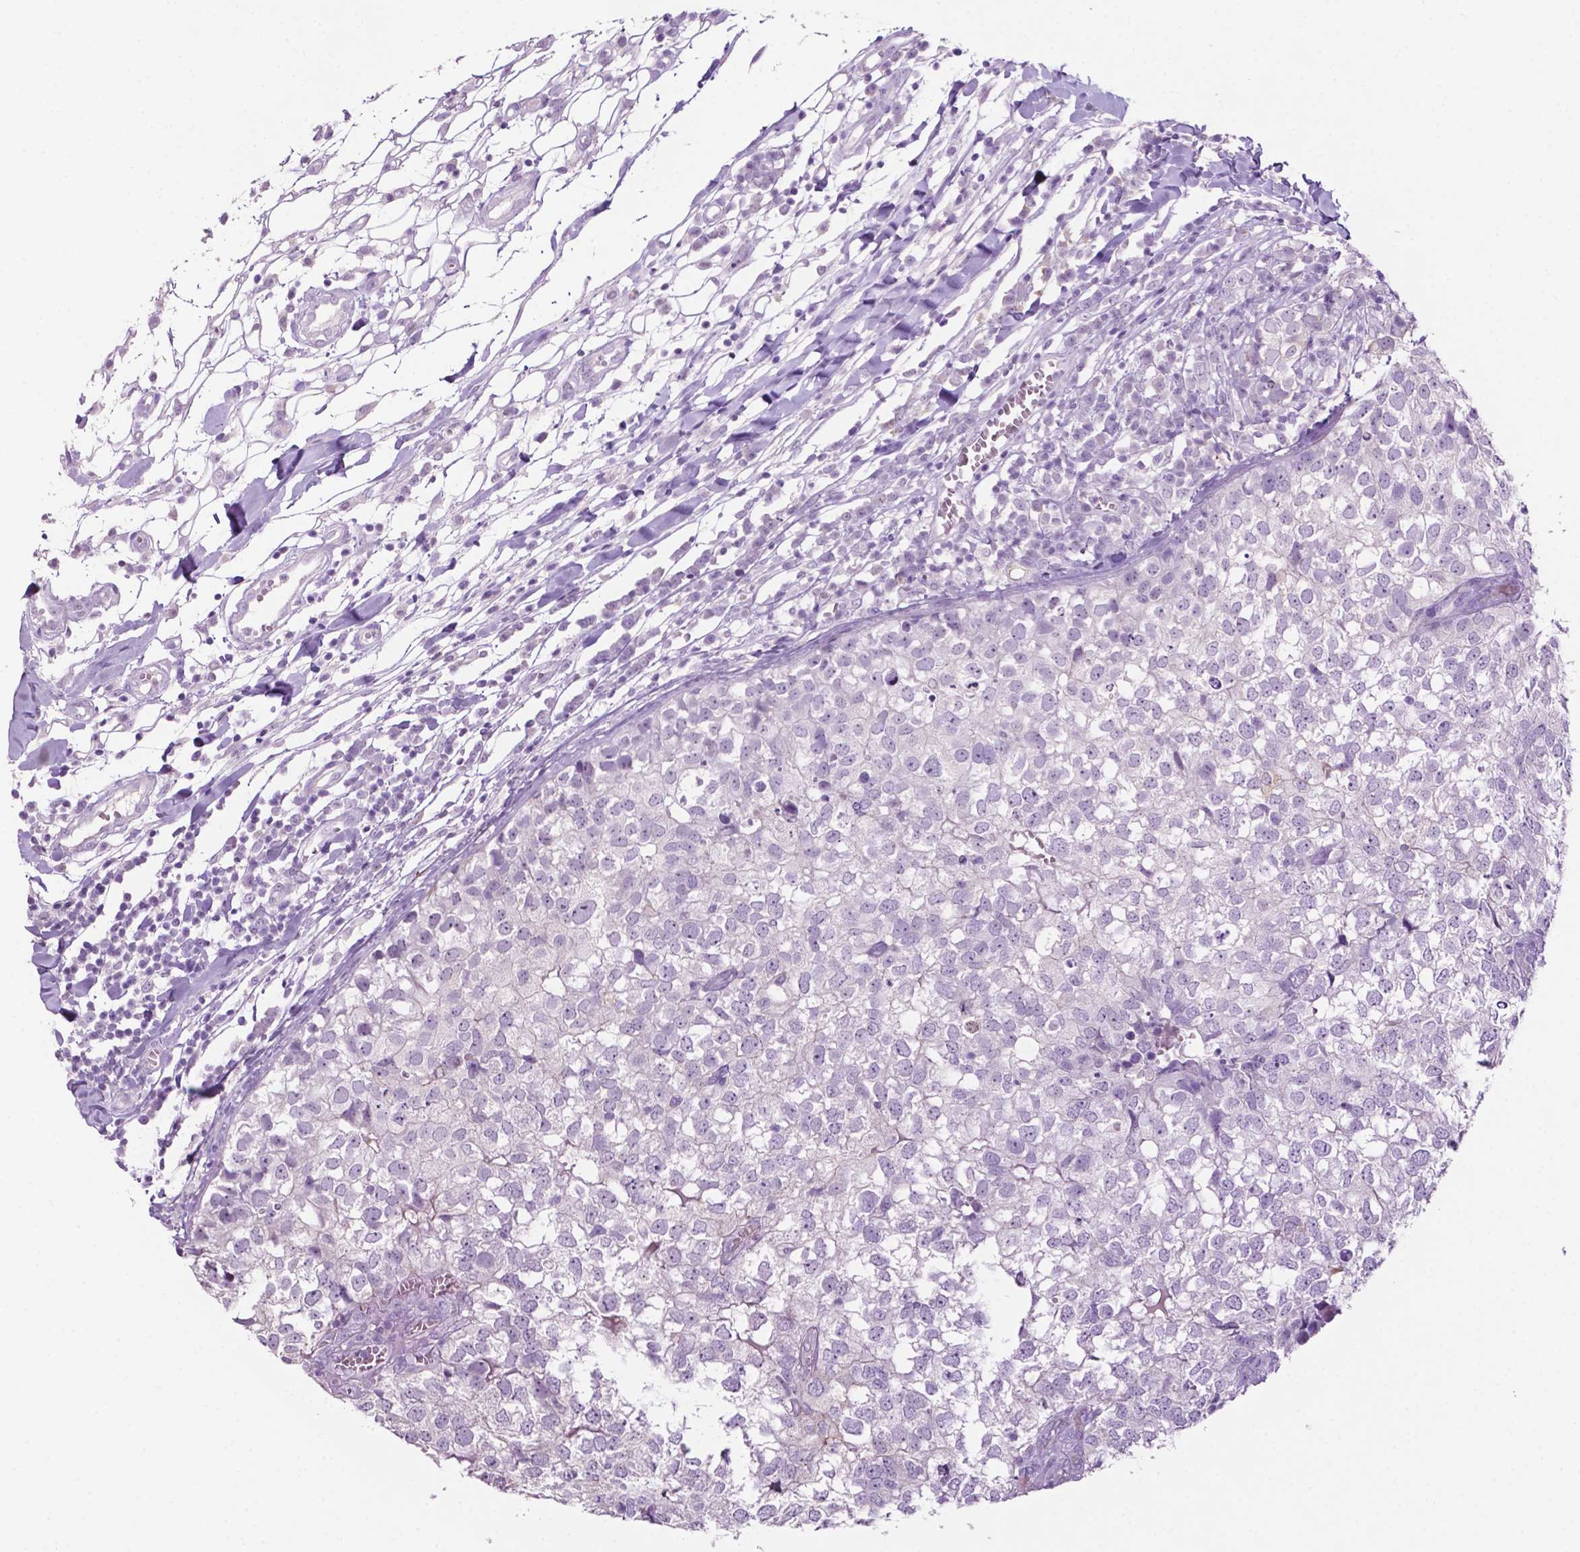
{"staining": {"intensity": "negative", "quantity": "none", "location": "none"}, "tissue": "breast cancer", "cell_type": "Tumor cells", "image_type": "cancer", "snomed": [{"axis": "morphology", "description": "Duct carcinoma"}, {"axis": "topography", "description": "Breast"}], "caption": "Intraductal carcinoma (breast) stained for a protein using immunohistochemistry exhibits no positivity tumor cells.", "gene": "PHGR1", "patient": {"sex": "female", "age": 30}}